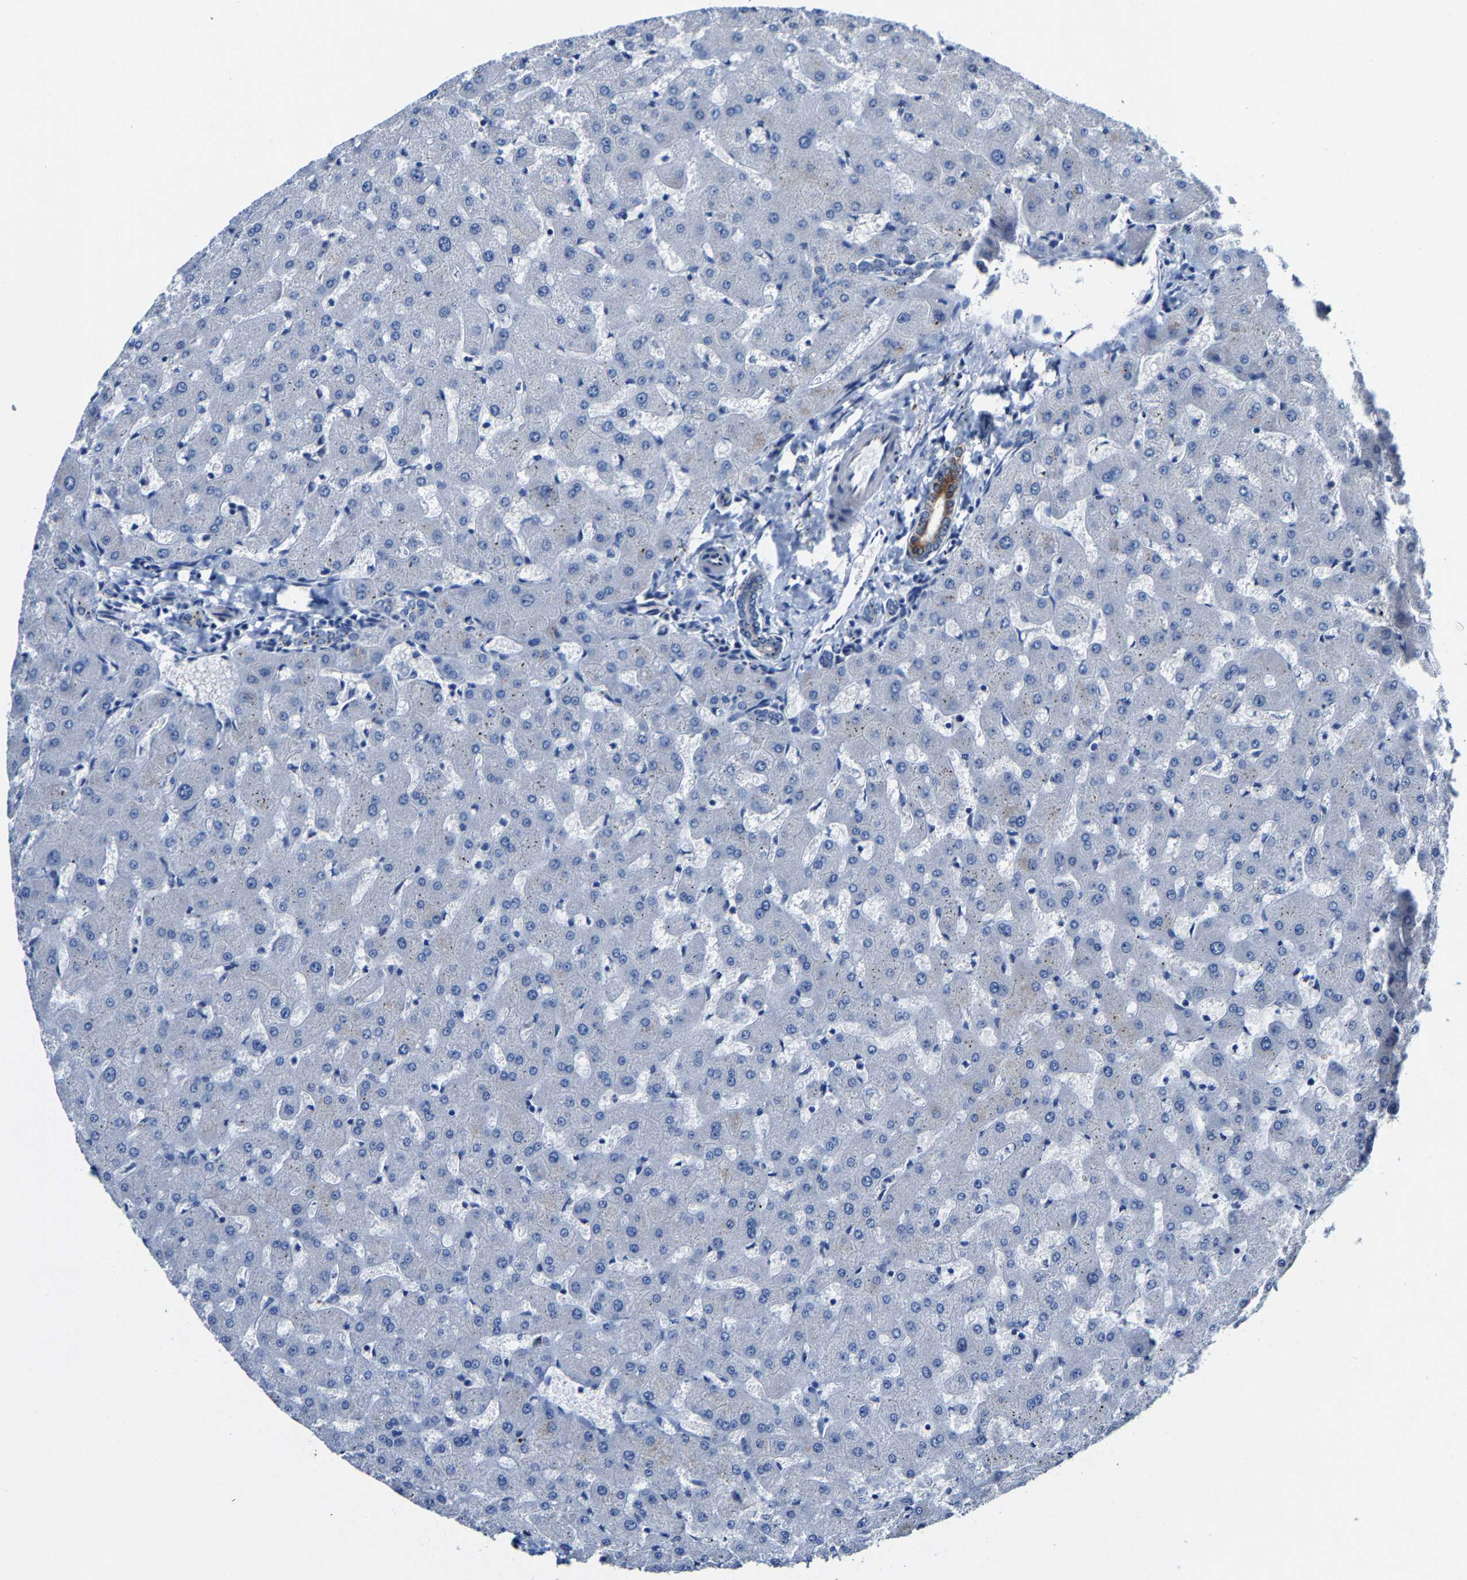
{"staining": {"intensity": "moderate", "quantity": "25%-75%", "location": "cytoplasmic/membranous"}, "tissue": "liver", "cell_type": "Cholangiocytes", "image_type": "normal", "snomed": [{"axis": "morphology", "description": "Normal tissue, NOS"}, {"axis": "topography", "description": "Liver"}], "caption": "Immunohistochemistry of unremarkable human liver reveals medium levels of moderate cytoplasmic/membranous staining in approximately 25%-75% of cholangiocytes.", "gene": "MMEL1", "patient": {"sex": "female", "age": 63}}